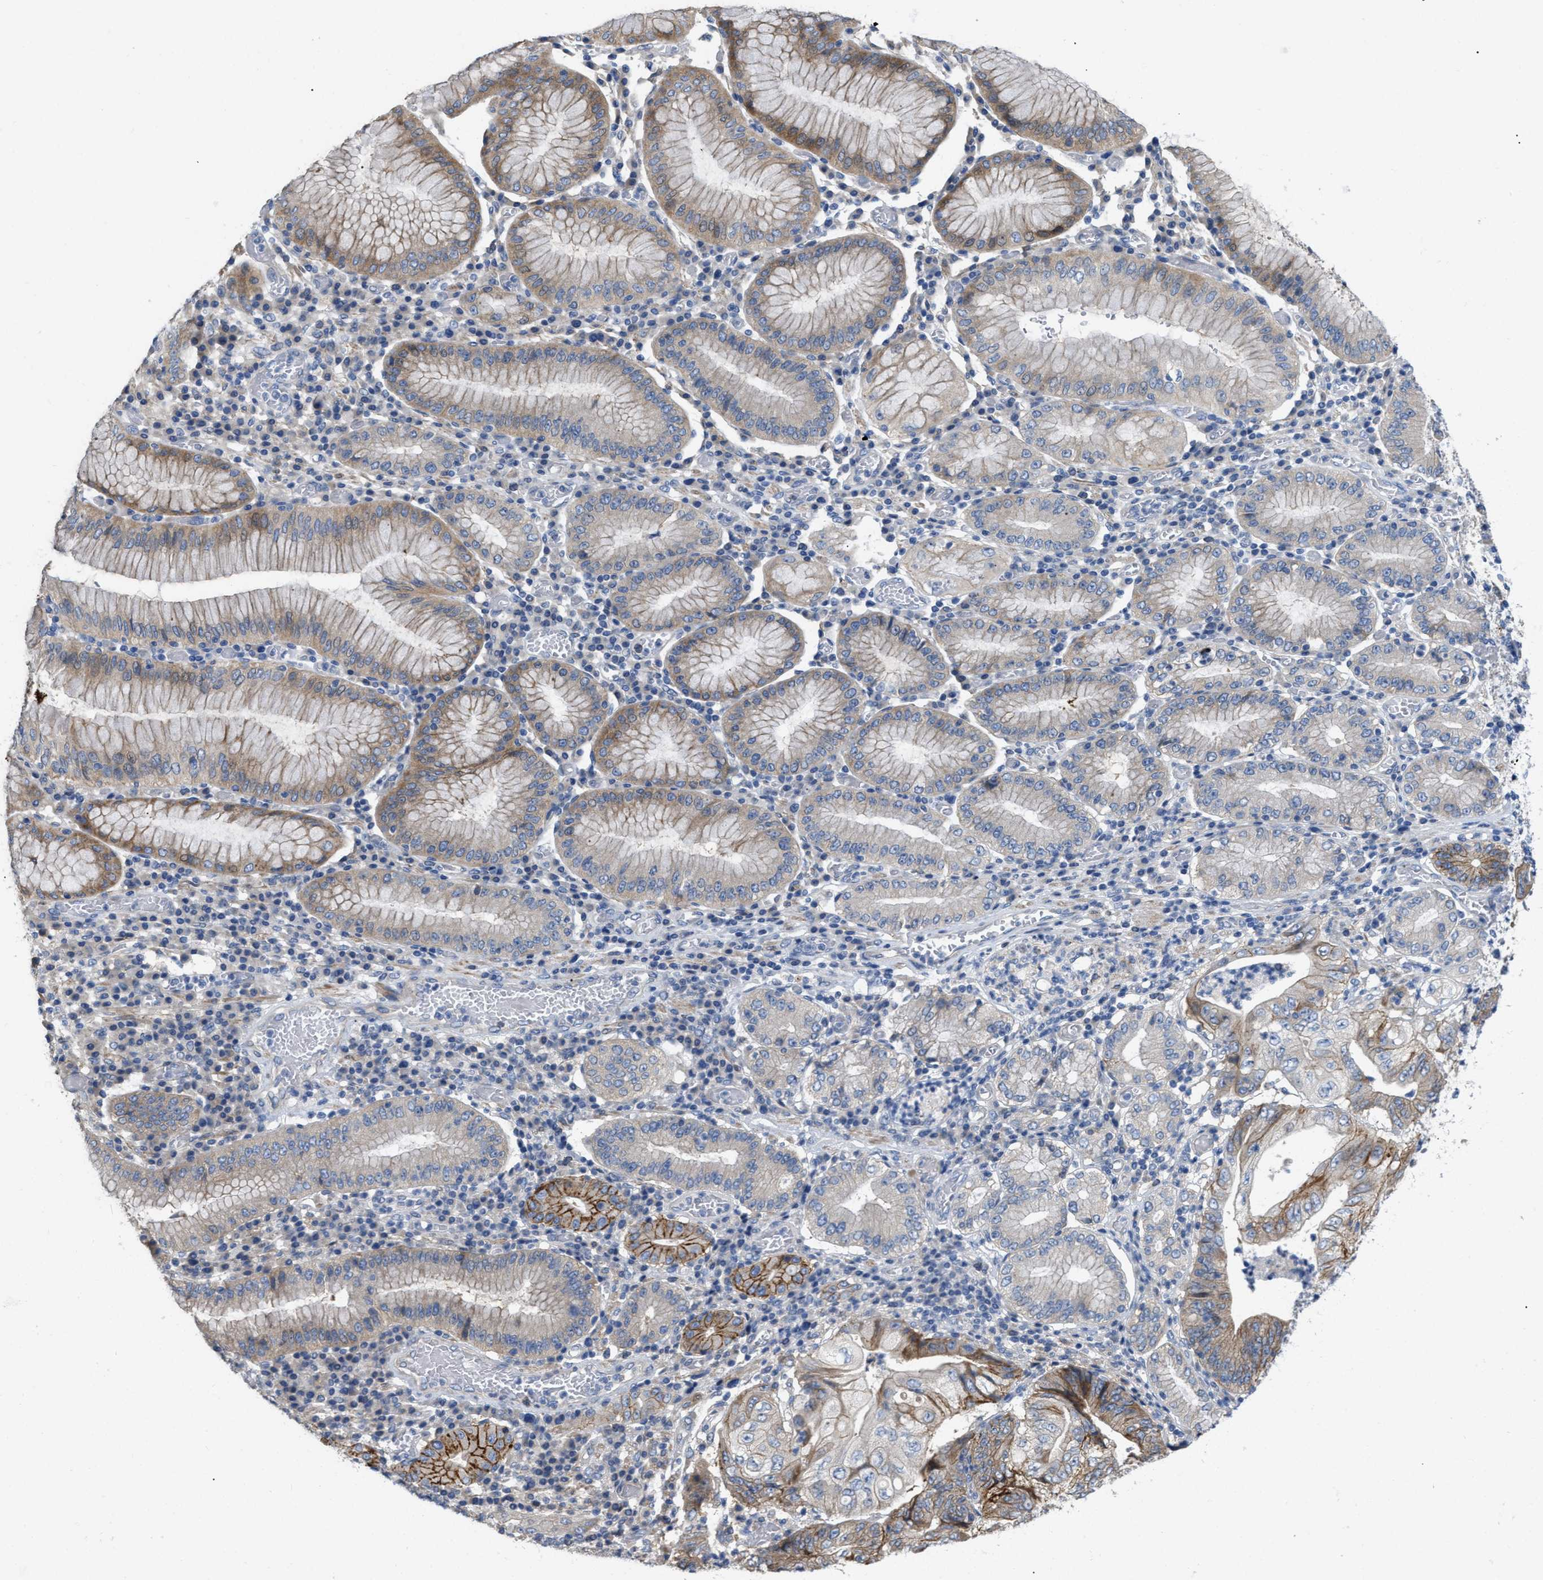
{"staining": {"intensity": "moderate", "quantity": ">75%", "location": "cytoplasmic/membranous"}, "tissue": "stomach cancer", "cell_type": "Tumor cells", "image_type": "cancer", "snomed": [{"axis": "morphology", "description": "Adenocarcinoma, NOS"}, {"axis": "topography", "description": "Stomach"}], "caption": "Protein staining shows moderate cytoplasmic/membranous staining in about >75% of tumor cells in stomach cancer (adenocarcinoma).", "gene": "DHX58", "patient": {"sex": "female", "age": 73}}